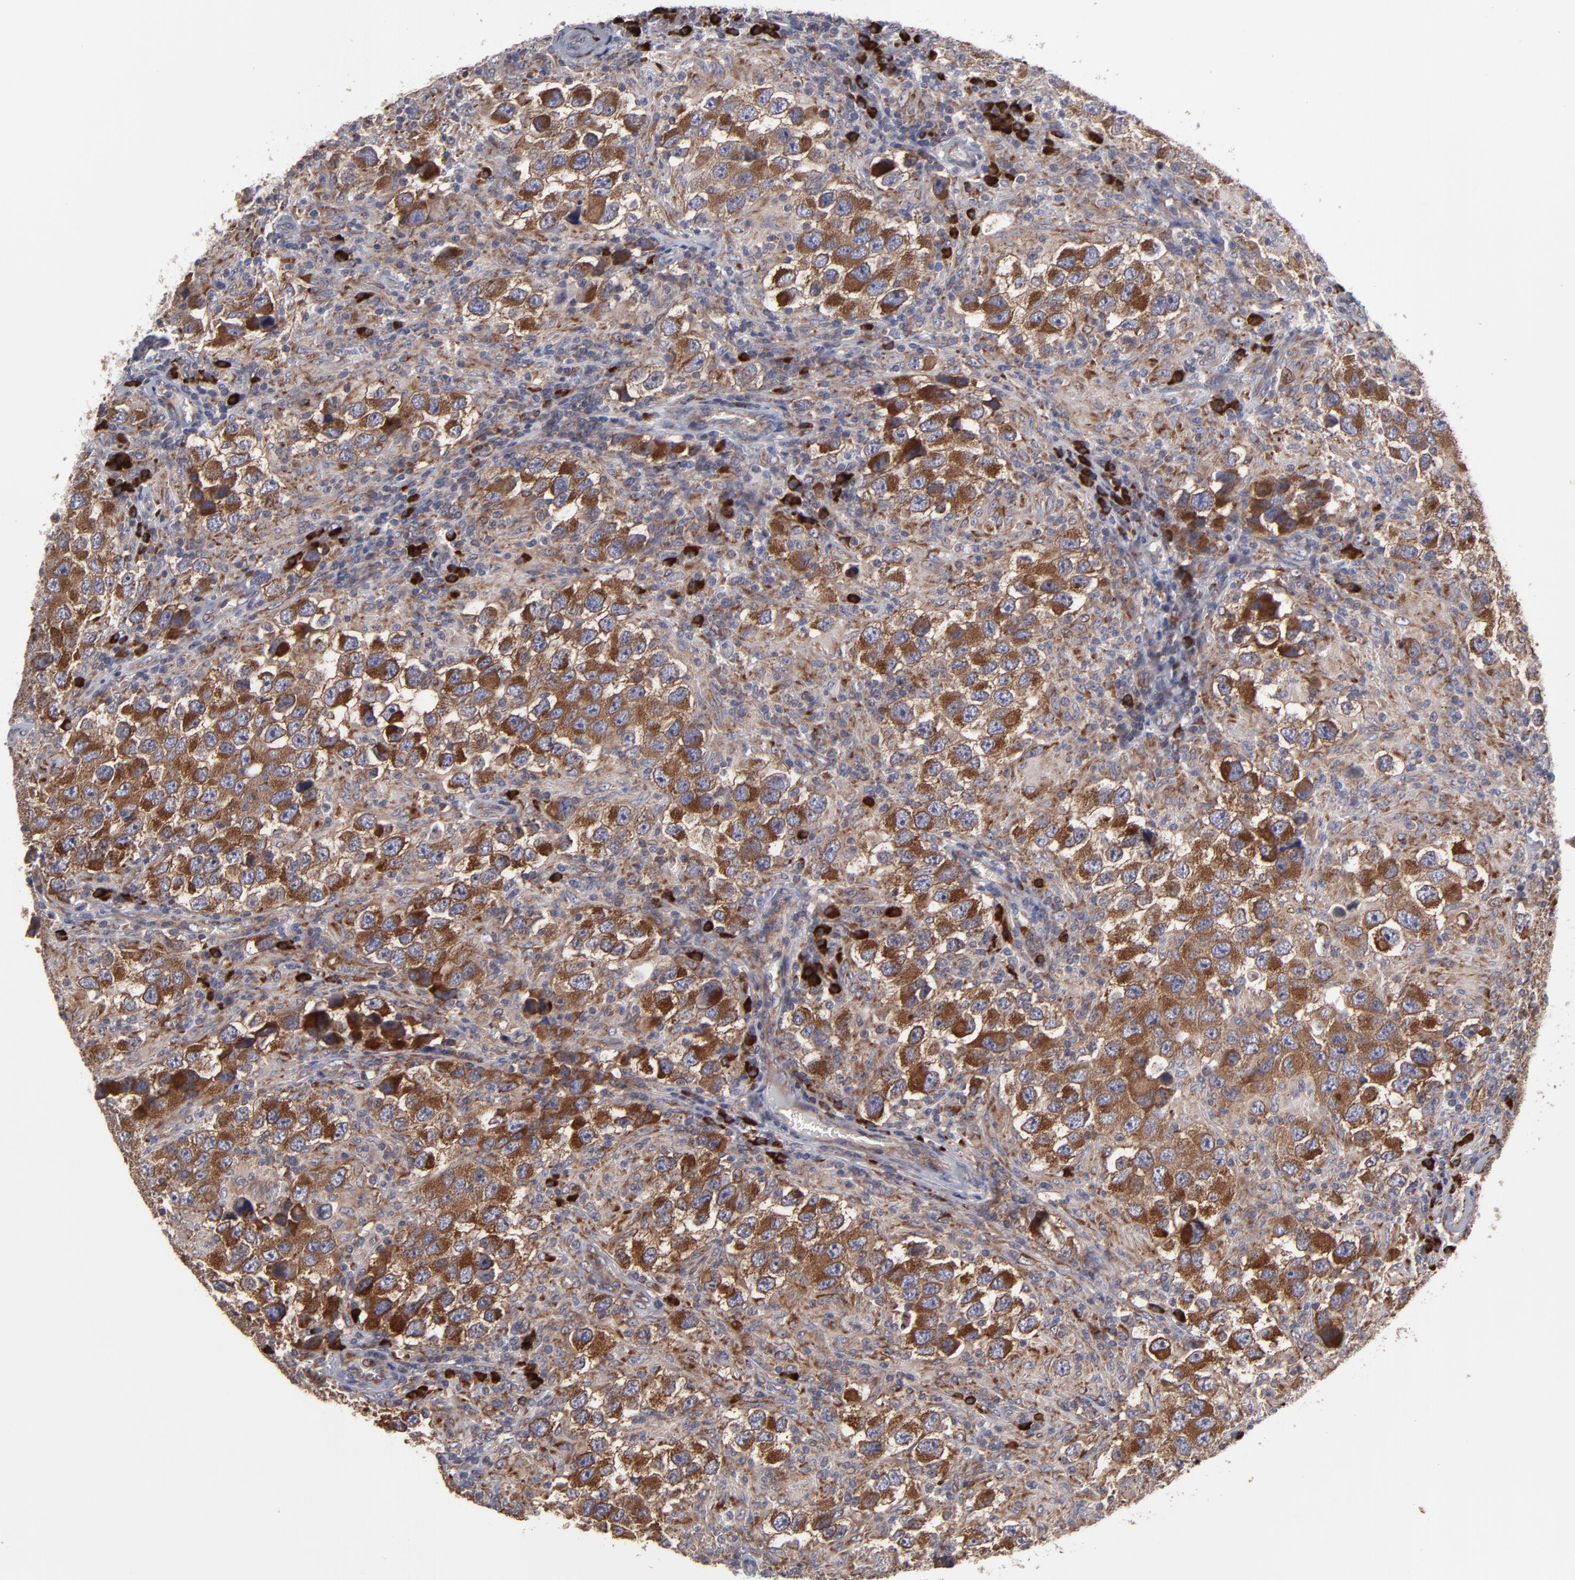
{"staining": {"intensity": "moderate", "quantity": ">75%", "location": "cytoplasmic/membranous"}, "tissue": "testis cancer", "cell_type": "Tumor cells", "image_type": "cancer", "snomed": [{"axis": "morphology", "description": "Carcinoma, Embryonal, NOS"}, {"axis": "topography", "description": "Testis"}], "caption": "This is an image of immunohistochemistry (IHC) staining of testis cancer (embryonal carcinoma), which shows moderate expression in the cytoplasmic/membranous of tumor cells.", "gene": "SND1", "patient": {"sex": "male", "age": 21}}